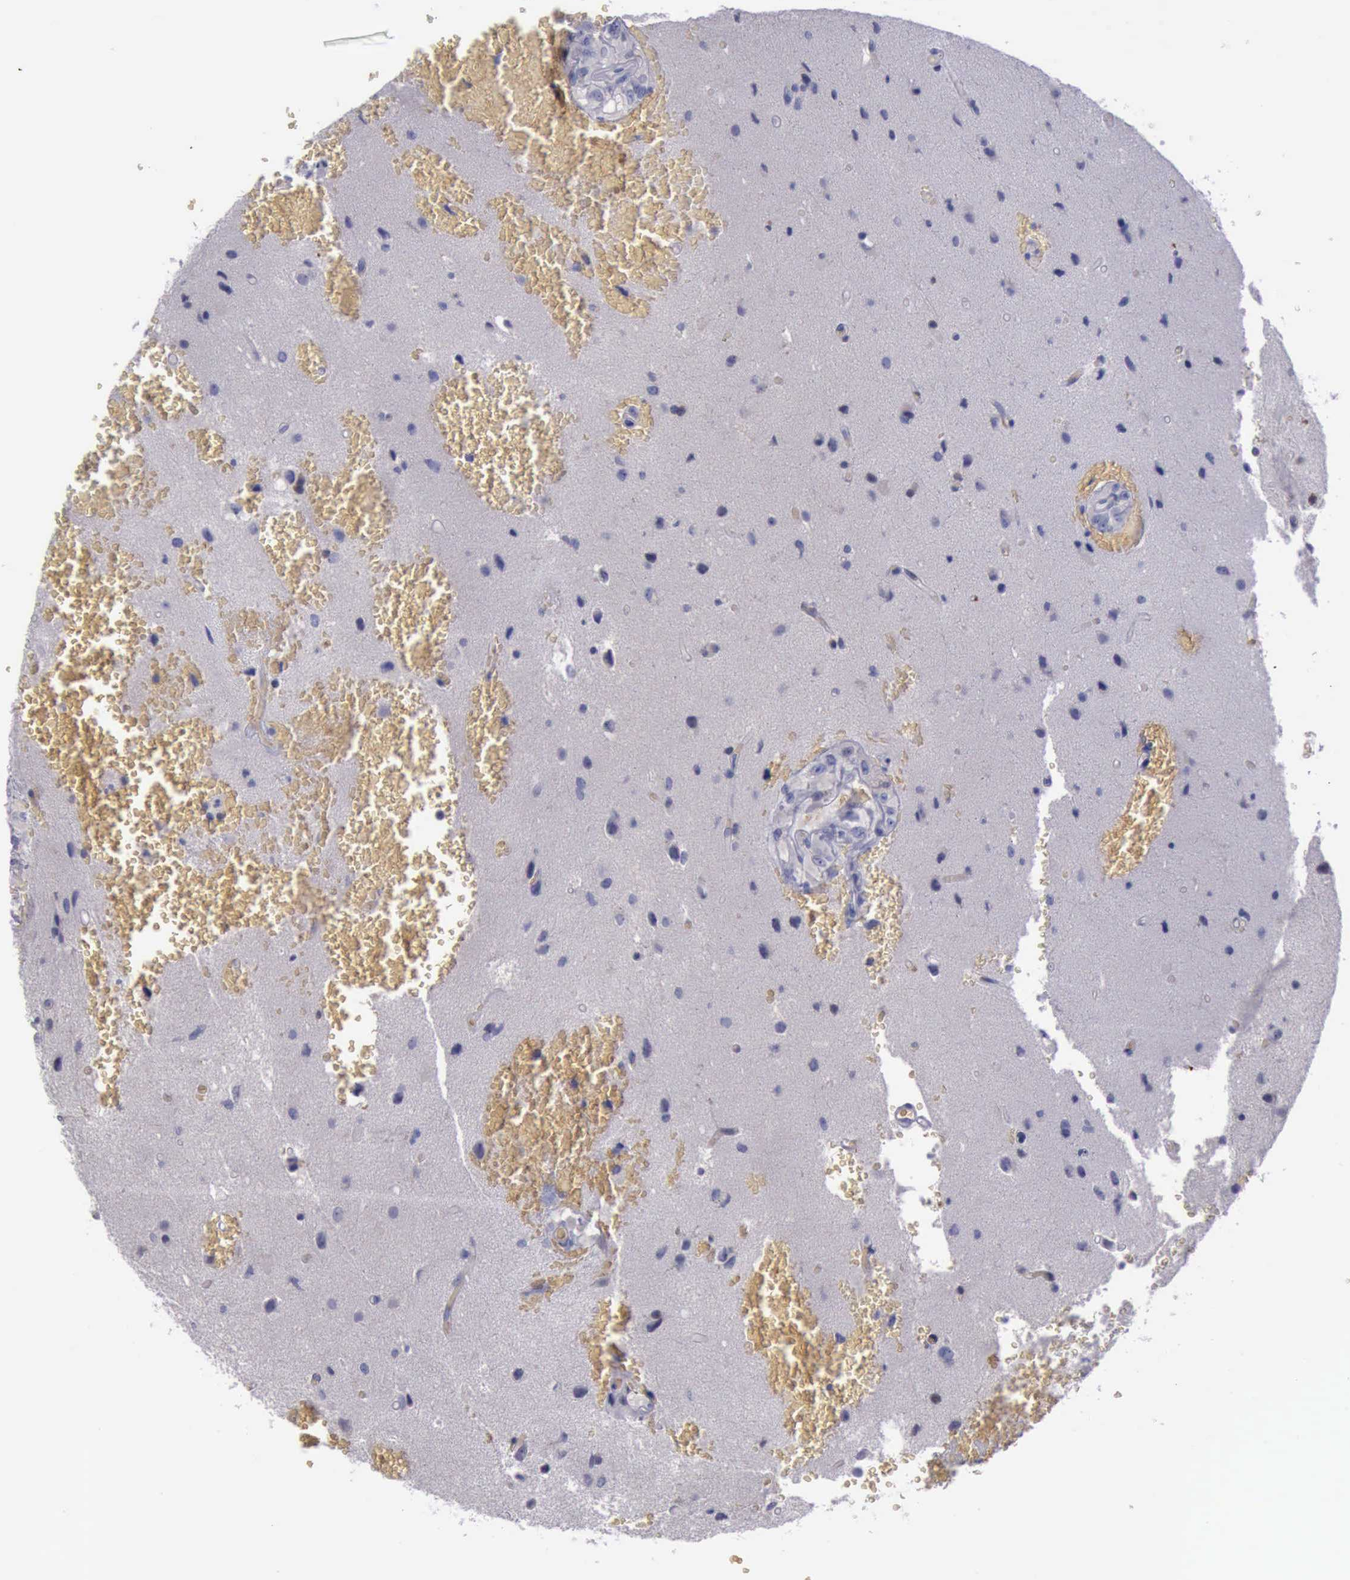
{"staining": {"intensity": "negative", "quantity": "none", "location": "none"}, "tissue": "glioma", "cell_type": "Tumor cells", "image_type": "cancer", "snomed": [{"axis": "morphology", "description": "Glioma, malignant, High grade"}, {"axis": "topography", "description": "Brain"}], "caption": "Immunohistochemistry micrograph of neoplastic tissue: human glioma stained with DAB displays no significant protein expression in tumor cells. (DAB (3,3'-diaminobenzidine) immunohistochemistry with hematoxylin counter stain).", "gene": "CEP128", "patient": {"sex": "male", "age": 48}}